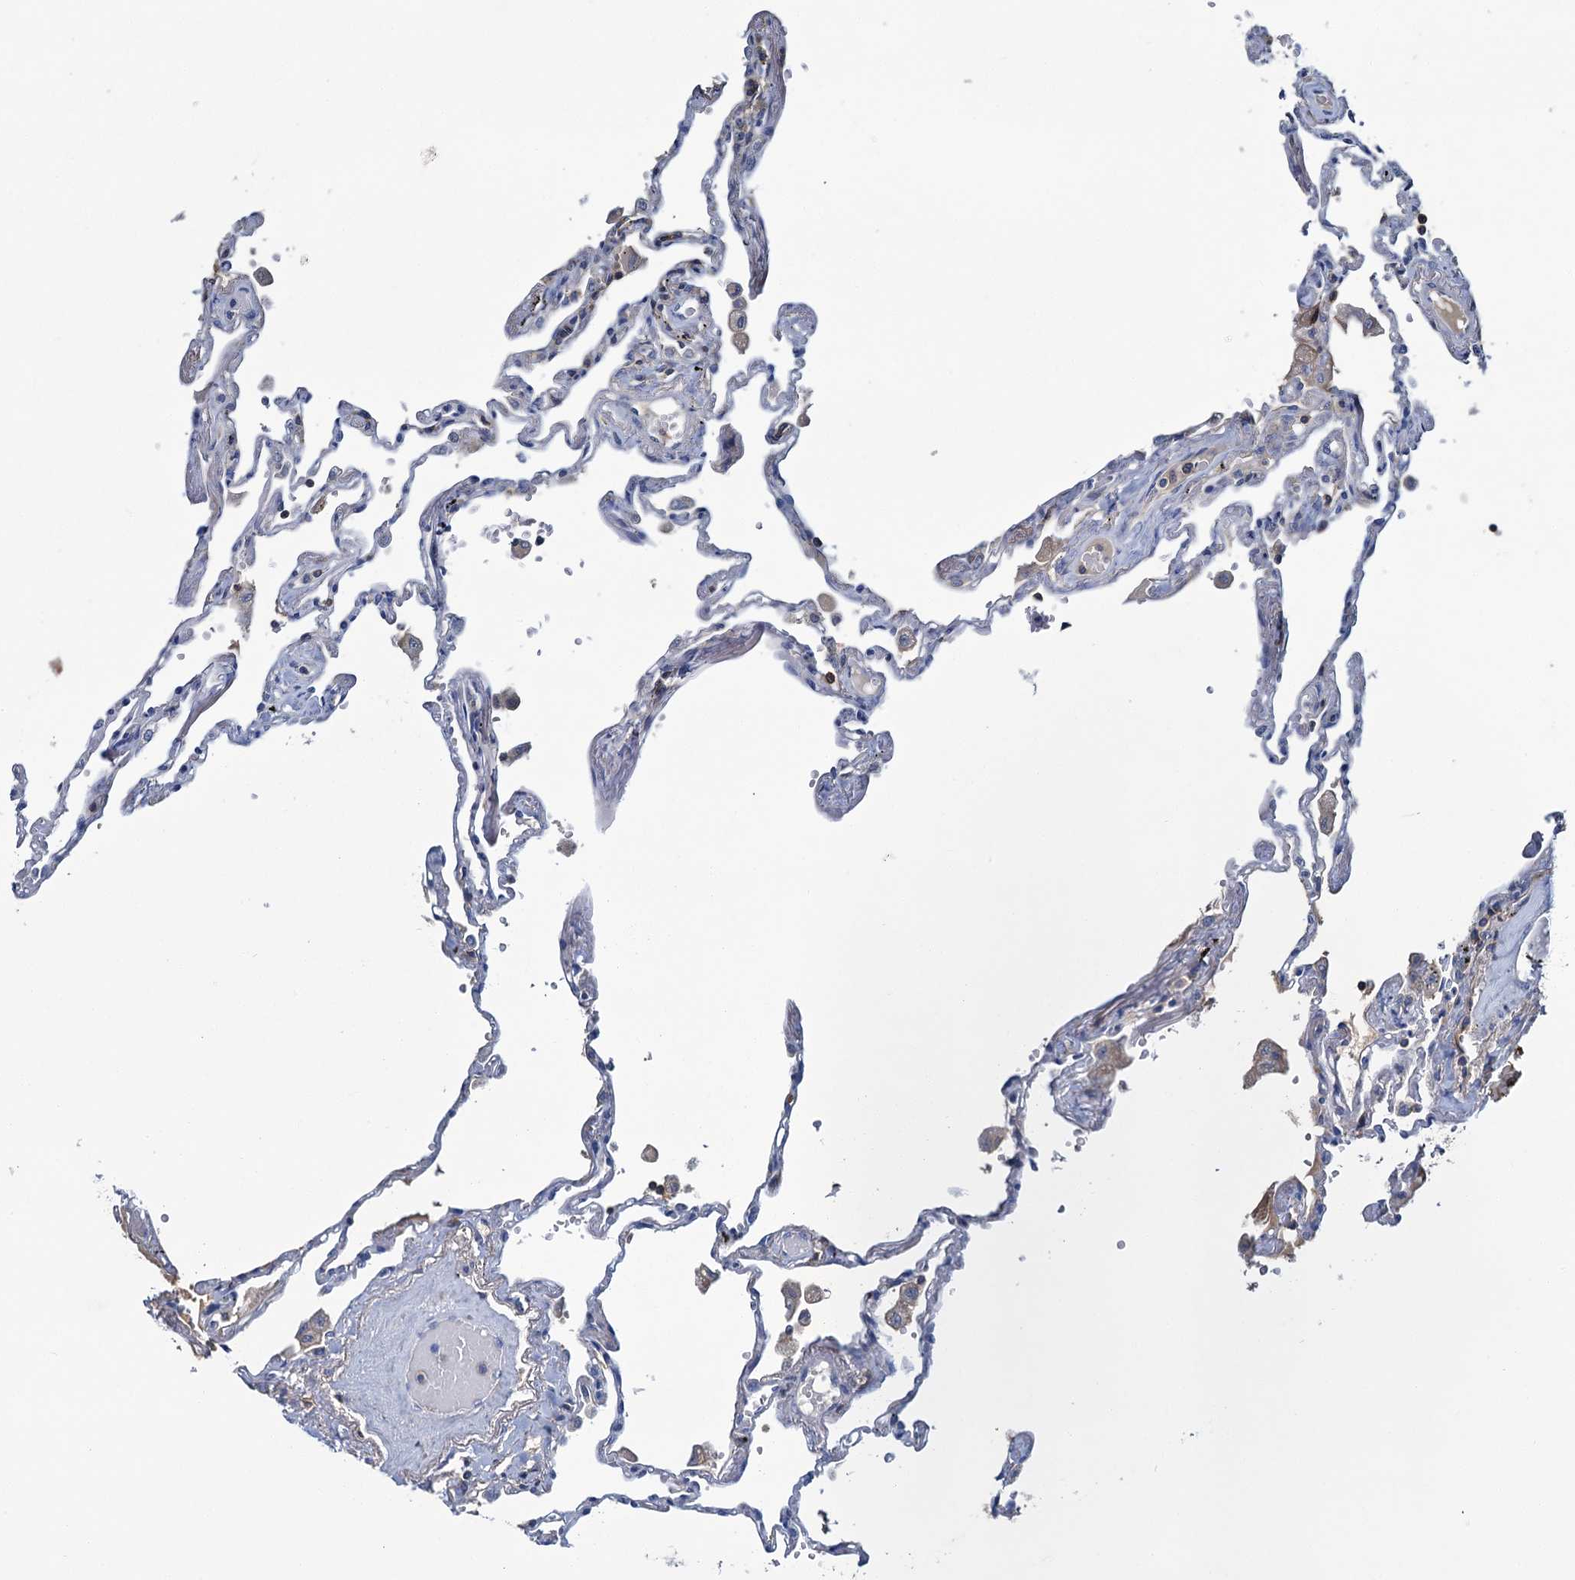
{"staining": {"intensity": "negative", "quantity": "none", "location": "none"}, "tissue": "lung", "cell_type": "Alveolar cells", "image_type": "normal", "snomed": [{"axis": "morphology", "description": "Normal tissue, NOS"}, {"axis": "topography", "description": "Lung"}], "caption": "Immunohistochemistry (IHC) image of unremarkable lung: human lung stained with DAB displays no significant protein positivity in alveolar cells. (Stains: DAB (3,3'-diaminobenzidine) immunohistochemistry with hematoxylin counter stain, Microscopy: brightfield microscopy at high magnification).", "gene": "FGFR2", "patient": {"sex": "female", "age": 67}}